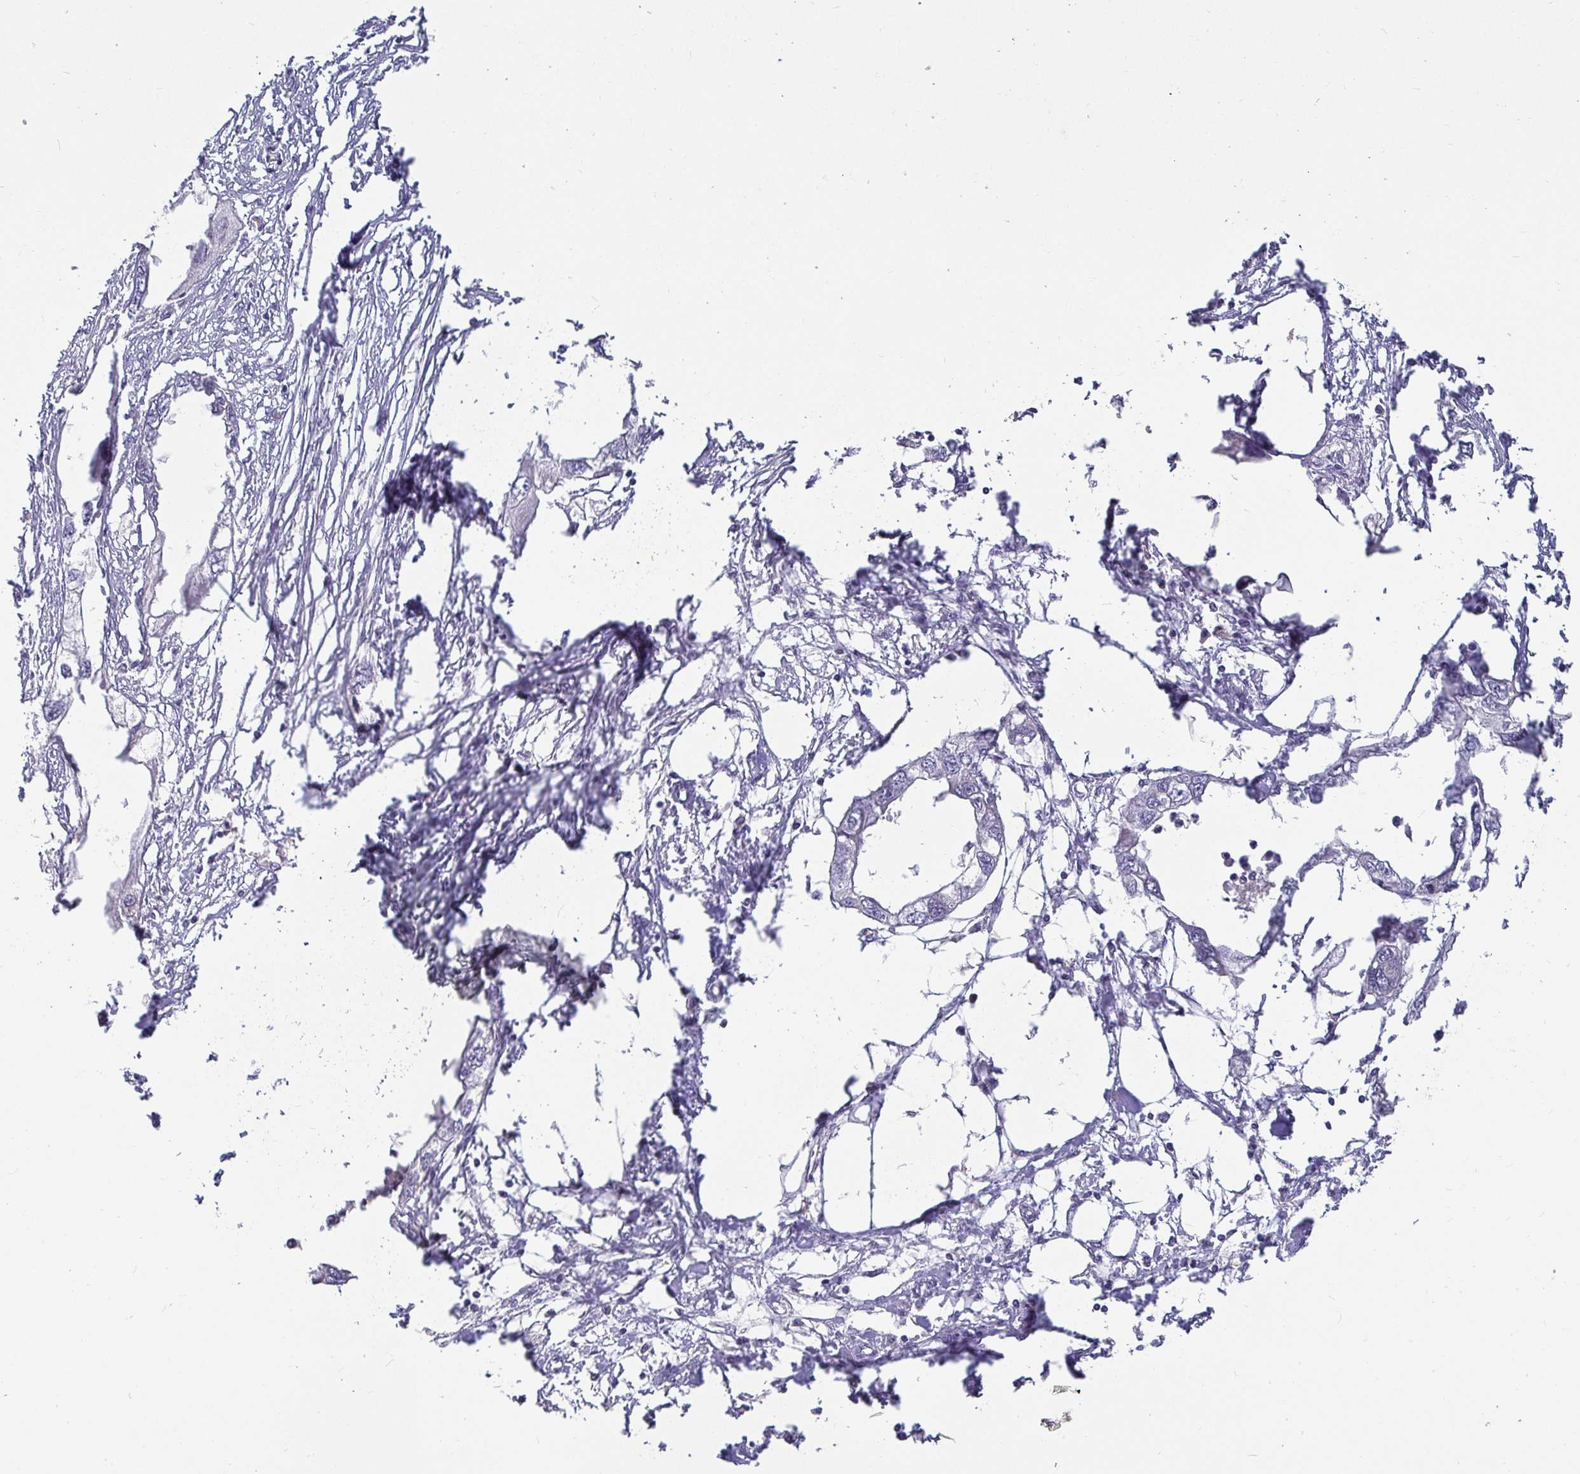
{"staining": {"intensity": "negative", "quantity": "none", "location": "none"}, "tissue": "endometrial cancer", "cell_type": "Tumor cells", "image_type": "cancer", "snomed": [{"axis": "morphology", "description": "Adenocarcinoma, NOS"}, {"axis": "morphology", "description": "Adenocarcinoma, metastatic, NOS"}, {"axis": "topography", "description": "Adipose tissue"}, {"axis": "topography", "description": "Endometrium"}], "caption": "Tumor cells show no significant positivity in endometrial cancer.", "gene": "ANLN", "patient": {"sex": "female", "age": 67}}